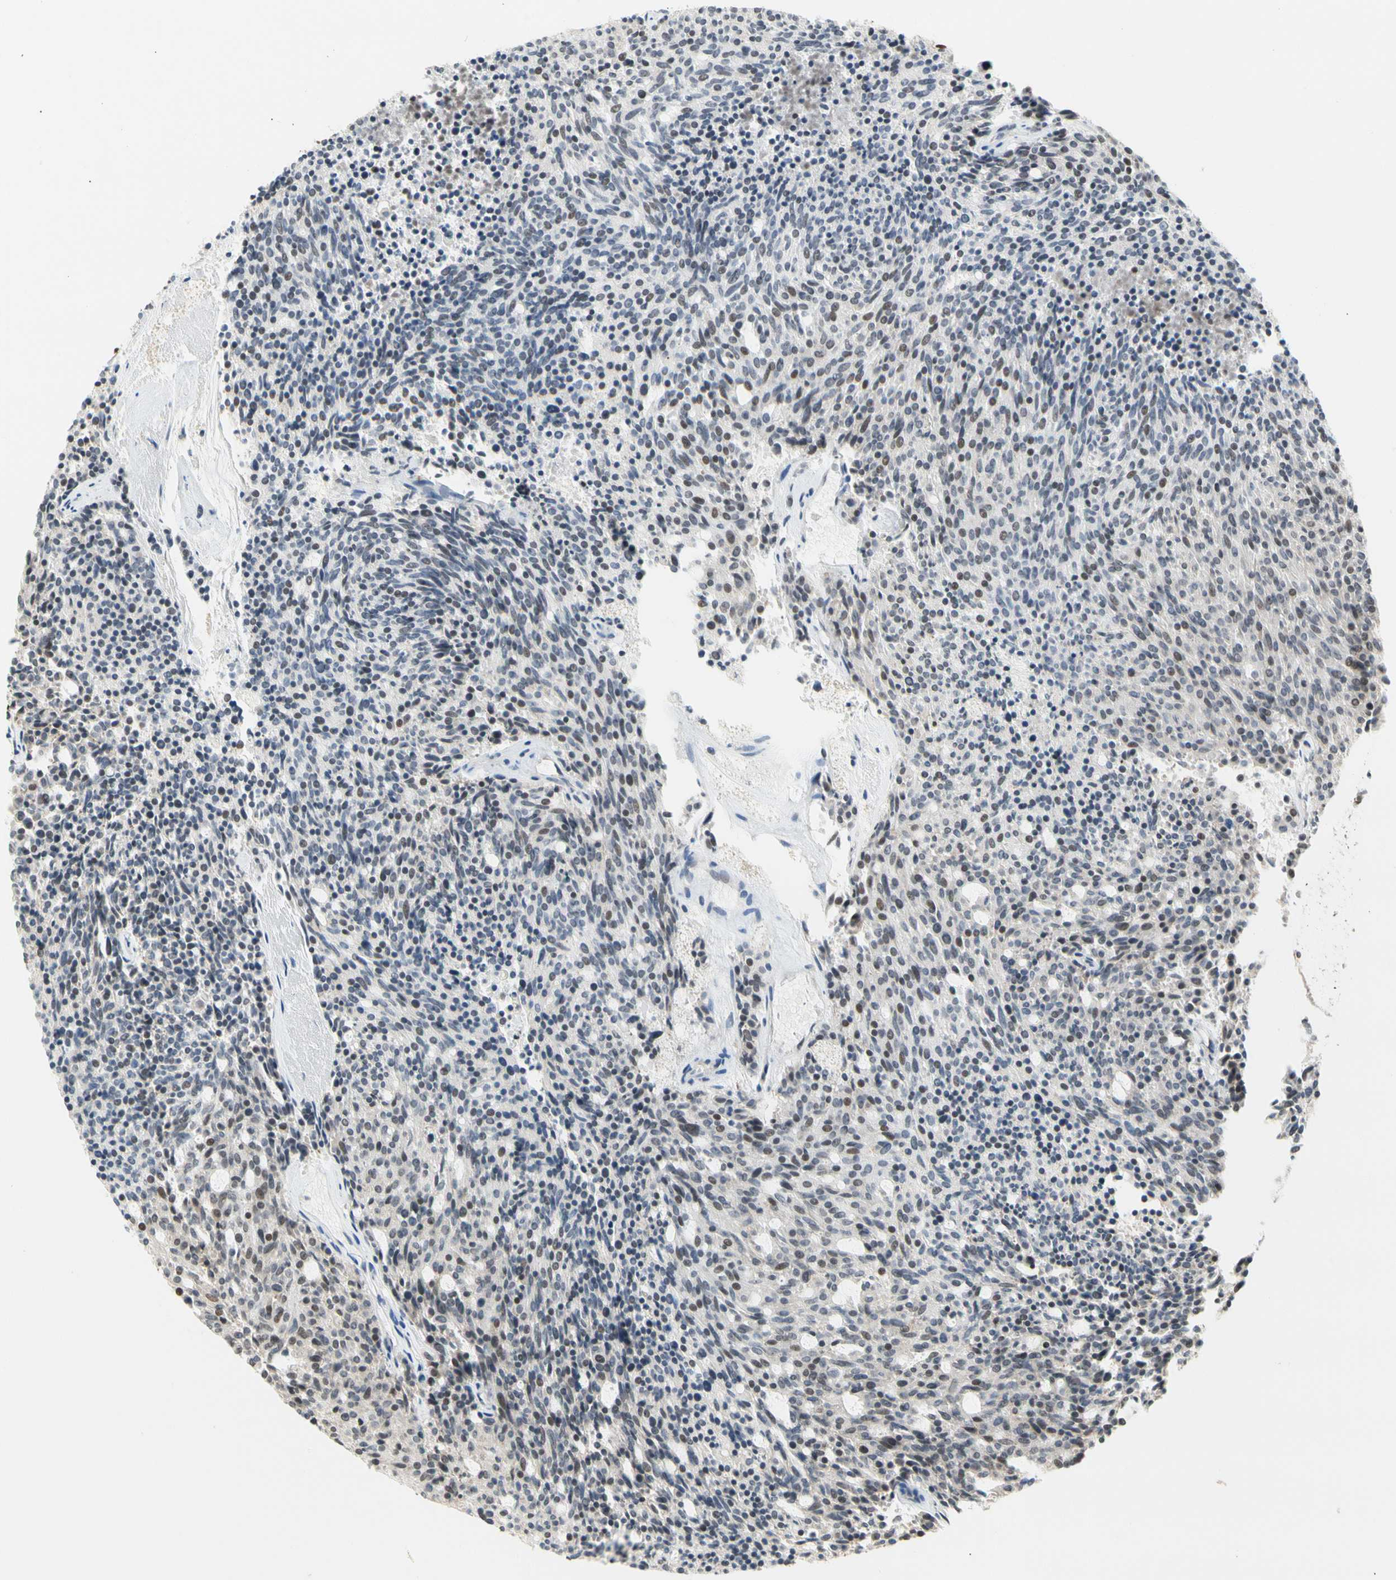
{"staining": {"intensity": "weak", "quantity": "<25%", "location": "nuclear"}, "tissue": "carcinoid", "cell_type": "Tumor cells", "image_type": "cancer", "snomed": [{"axis": "morphology", "description": "Carcinoid, malignant, NOS"}, {"axis": "topography", "description": "Pancreas"}], "caption": "Tumor cells are negative for protein expression in human carcinoid.", "gene": "ZSCAN16", "patient": {"sex": "female", "age": 54}}